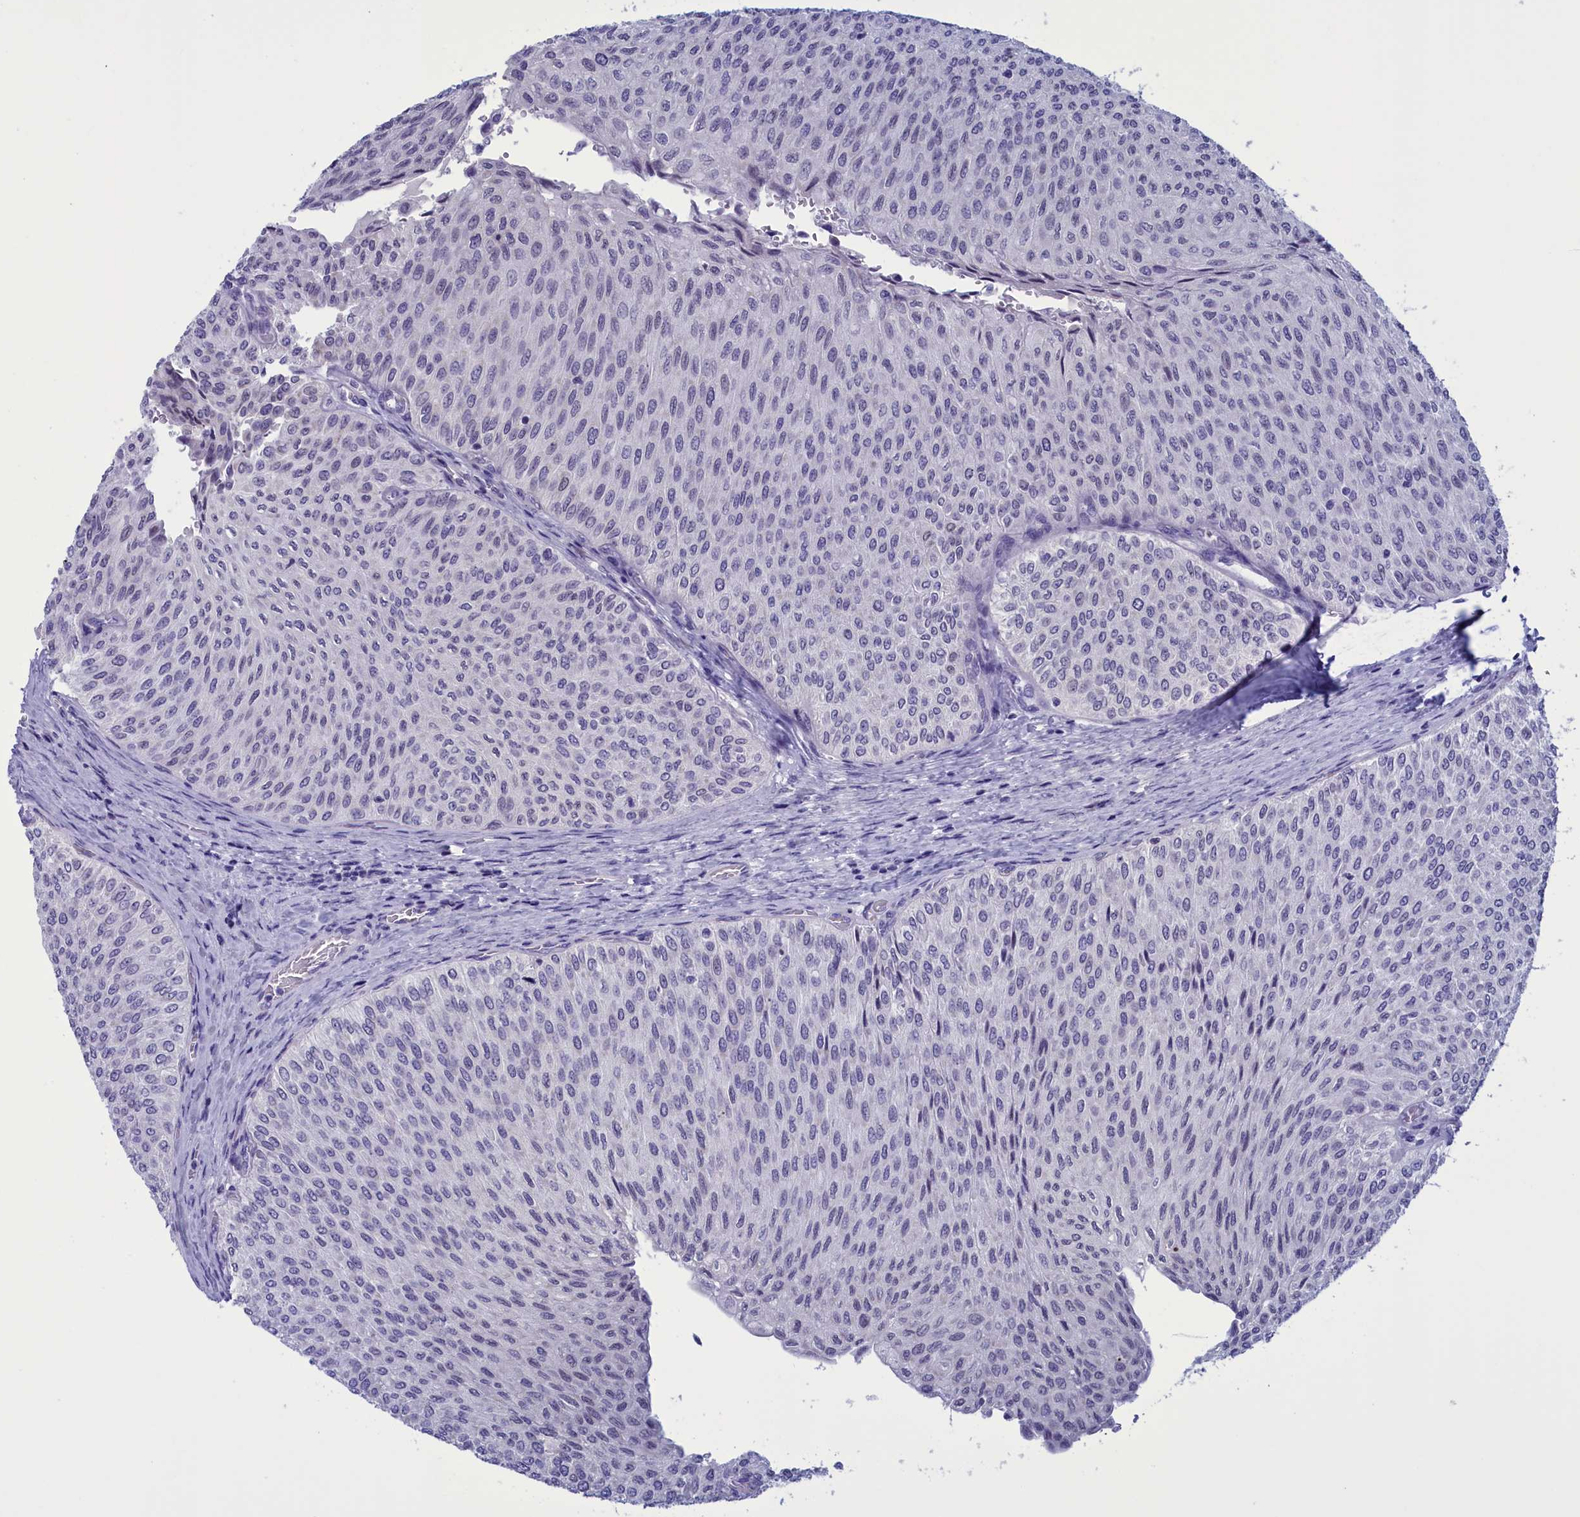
{"staining": {"intensity": "negative", "quantity": "none", "location": "none"}, "tissue": "urothelial cancer", "cell_type": "Tumor cells", "image_type": "cancer", "snomed": [{"axis": "morphology", "description": "Urothelial carcinoma, Low grade"}, {"axis": "topography", "description": "Urinary bladder"}], "caption": "Immunohistochemistry (IHC) micrograph of urothelial cancer stained for a protein (brown), which shows no expression in tumor cells.", "gene": "PARS2", "patient": {"sex": "male", "age": 78}}